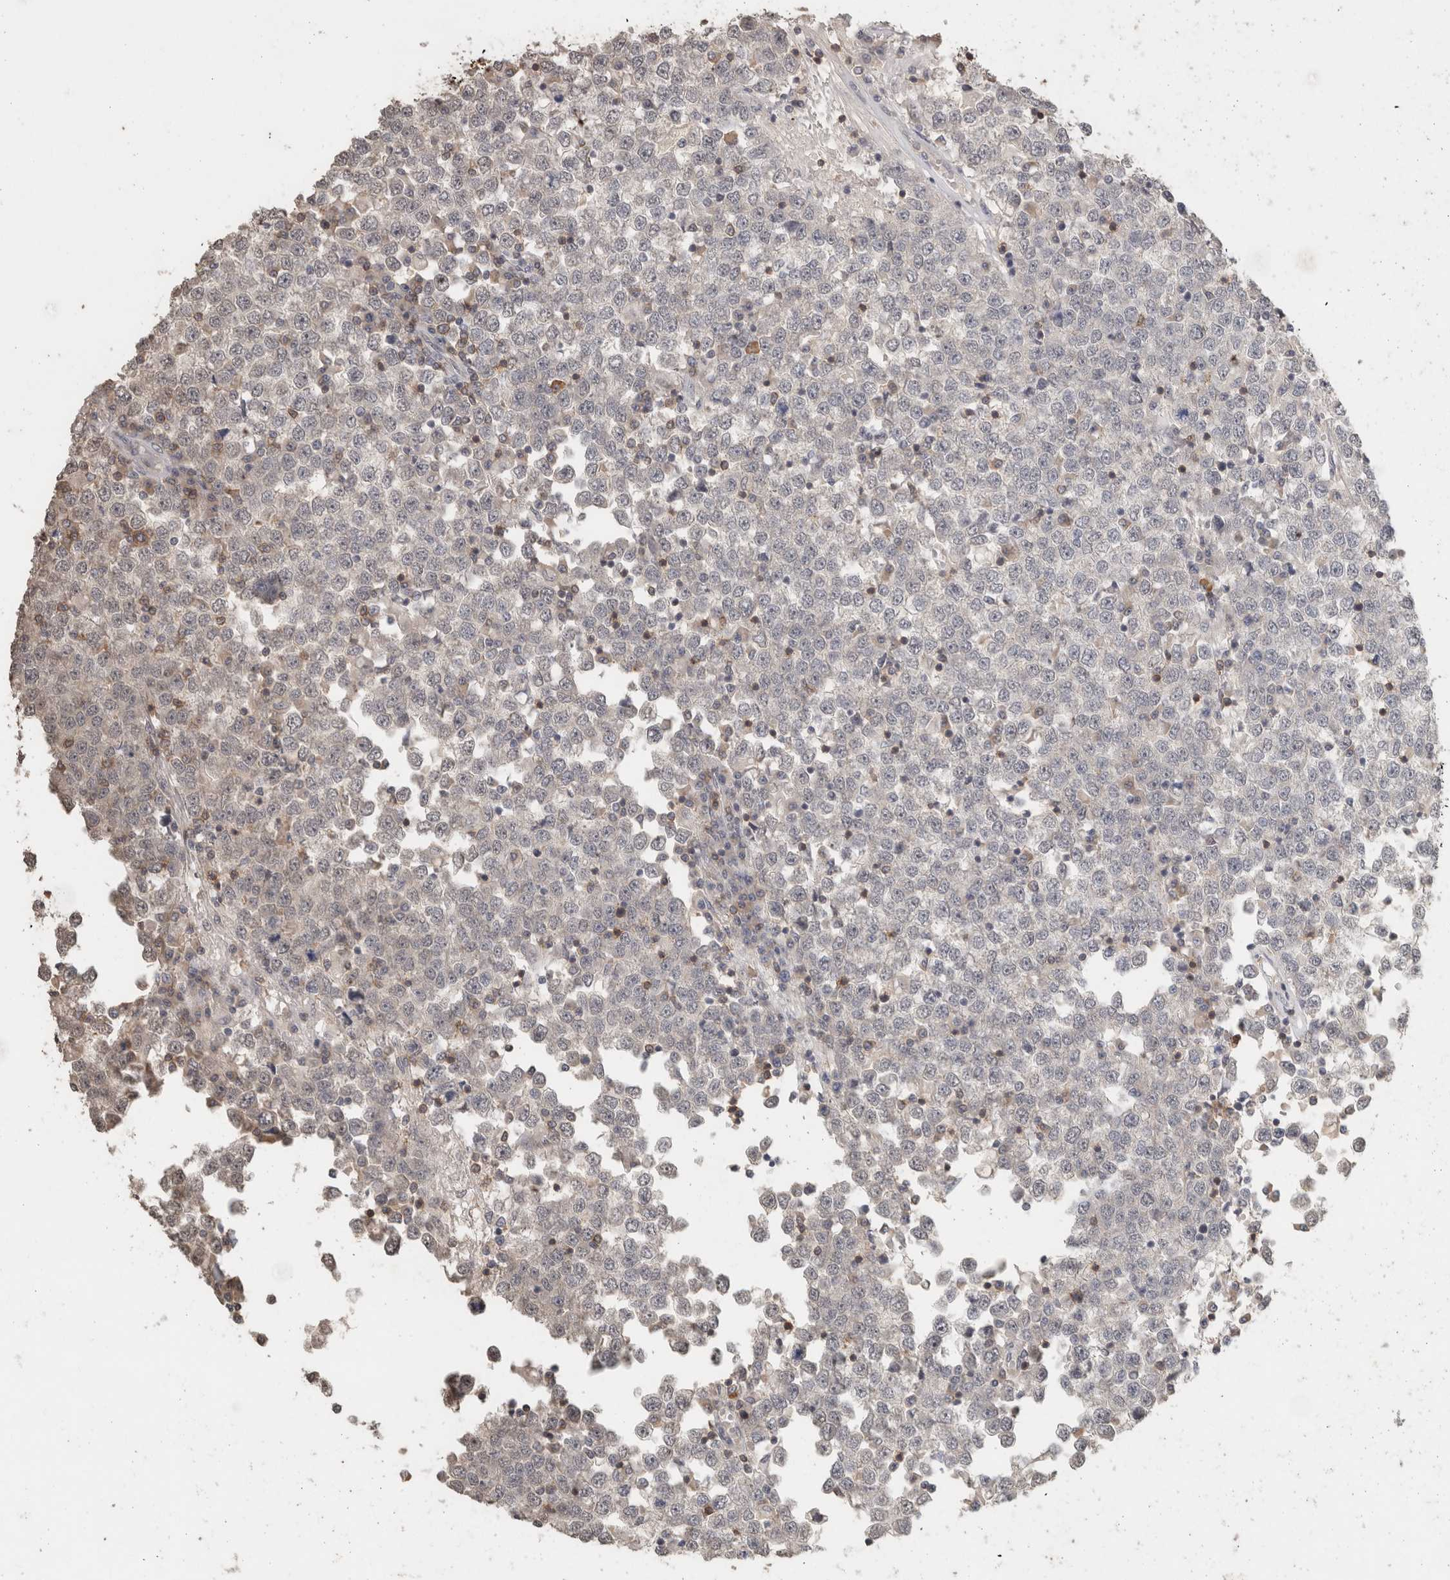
{"staining": {"intensity": "negative", "quantity": "none", "location": "none"}, "tissue": "testis cancer", "cell_type": "Tumor cells", "image_type": "cancer", "snomed": [{"axis": "morphology", "description": "Seminoma, NOS"}, {"axis": "topography", "description": "Testis"}], "caption": "Tumor cells are negative for brown protein staining in testis cancer.", "gene": "TRAT1", "patient": {"sex": "male", "age": 65}}